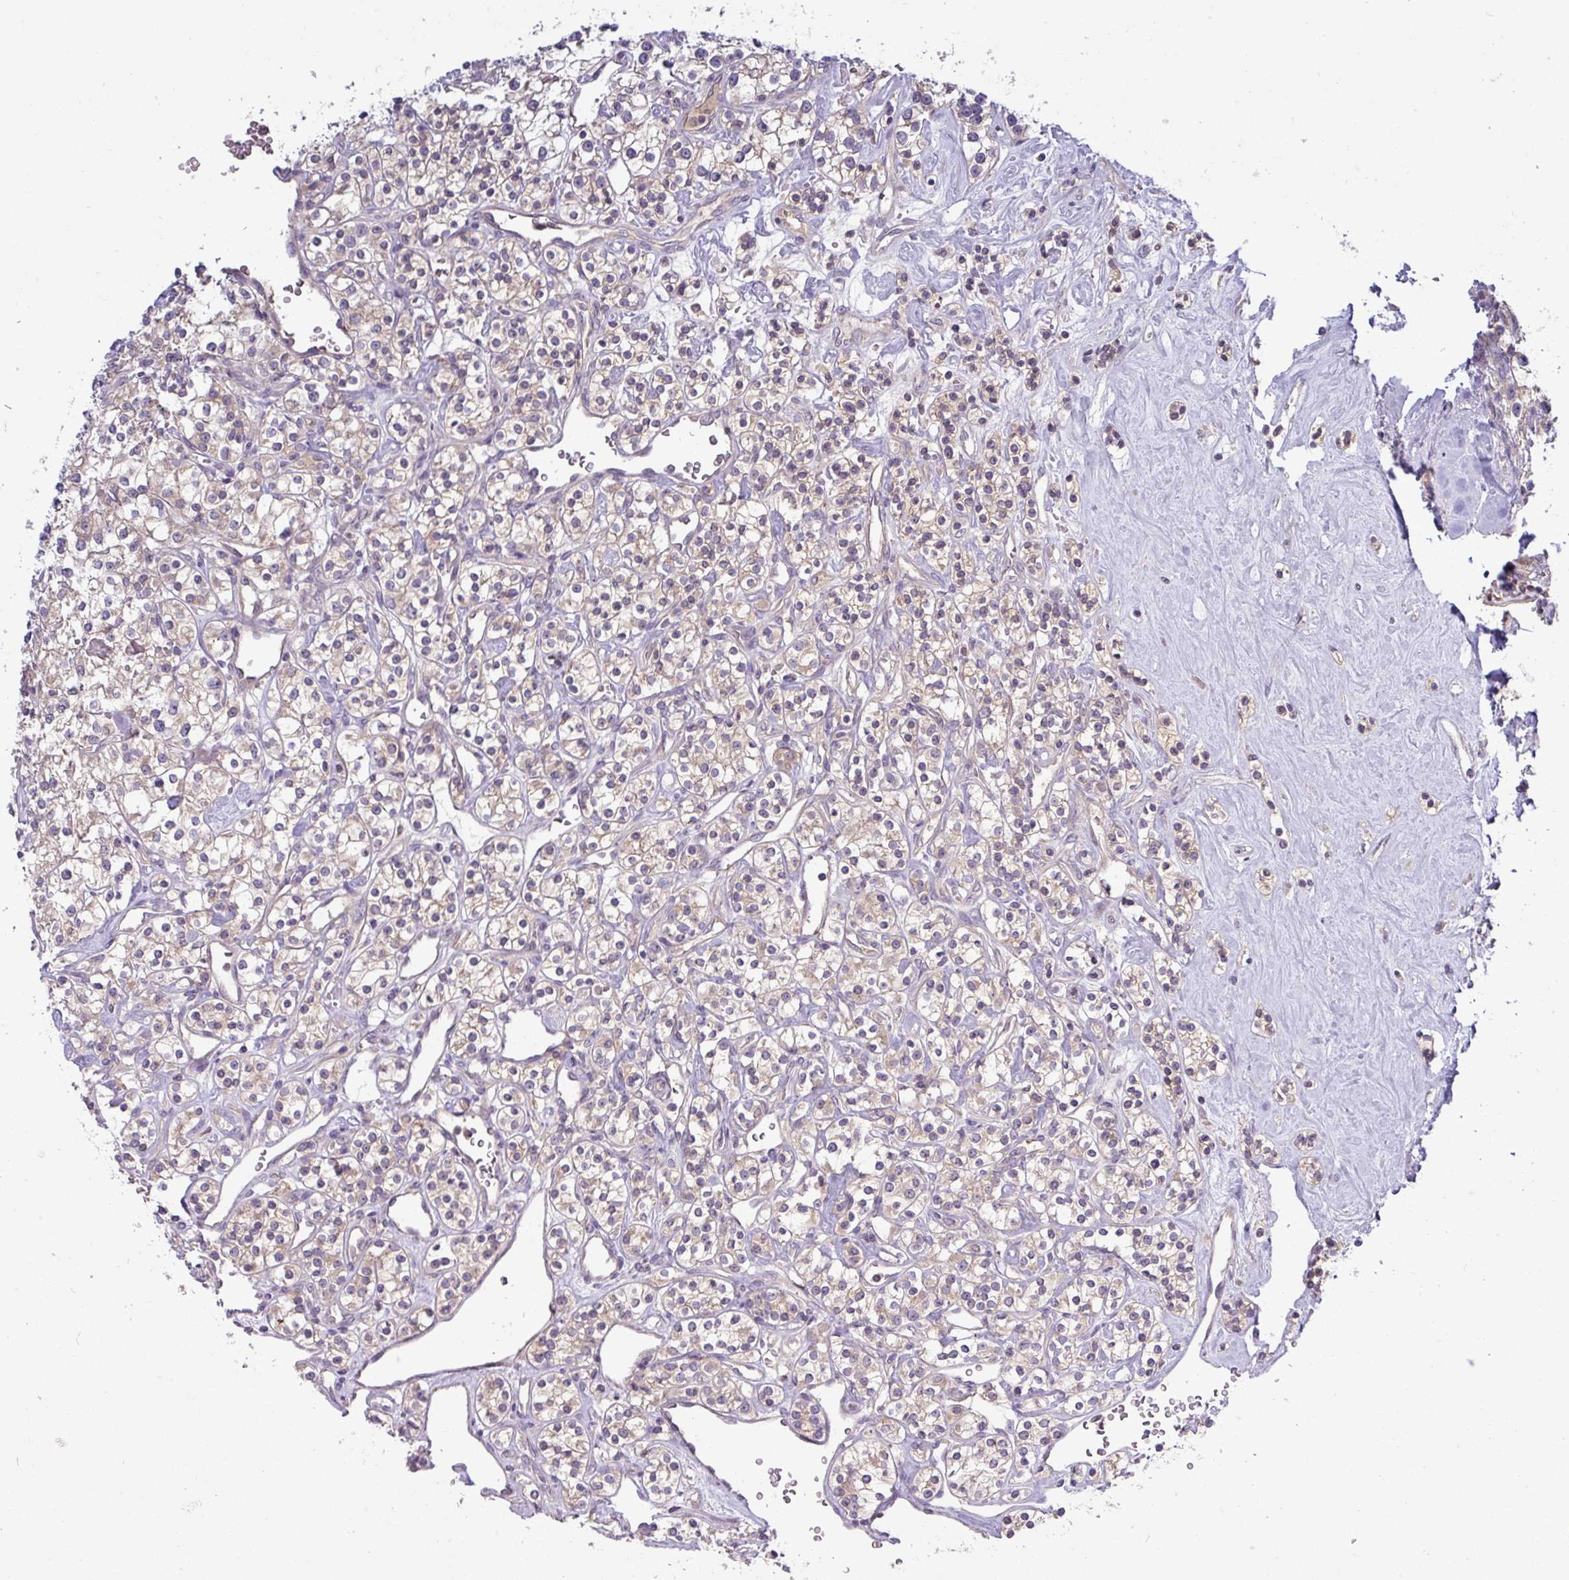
{"staining": {"intensity": "weak", "quantity": "25%-75%", "location": "cytoplasmic/membranous"}, "tissue": "renal cancer", "cell_type": "Tumor cells", "image_type": "cancer", "snomed": [{"axis": "morphology", "description": "Adenocarcinoma, NOS"}, {"axis": "topography", "description": "Kidney"}], "caption": "Tumor cells demonstrate low levels of weak cytoplasmic/membranous staining in about 25%-75% of cells in human renal cancer. The staining was performed using DAB, with brown indicating positive protein expression. Nuclei are stained blue with hematoxylin.", "gene": "TMEM62", "patient": {"sex": "male", "age": 77}}